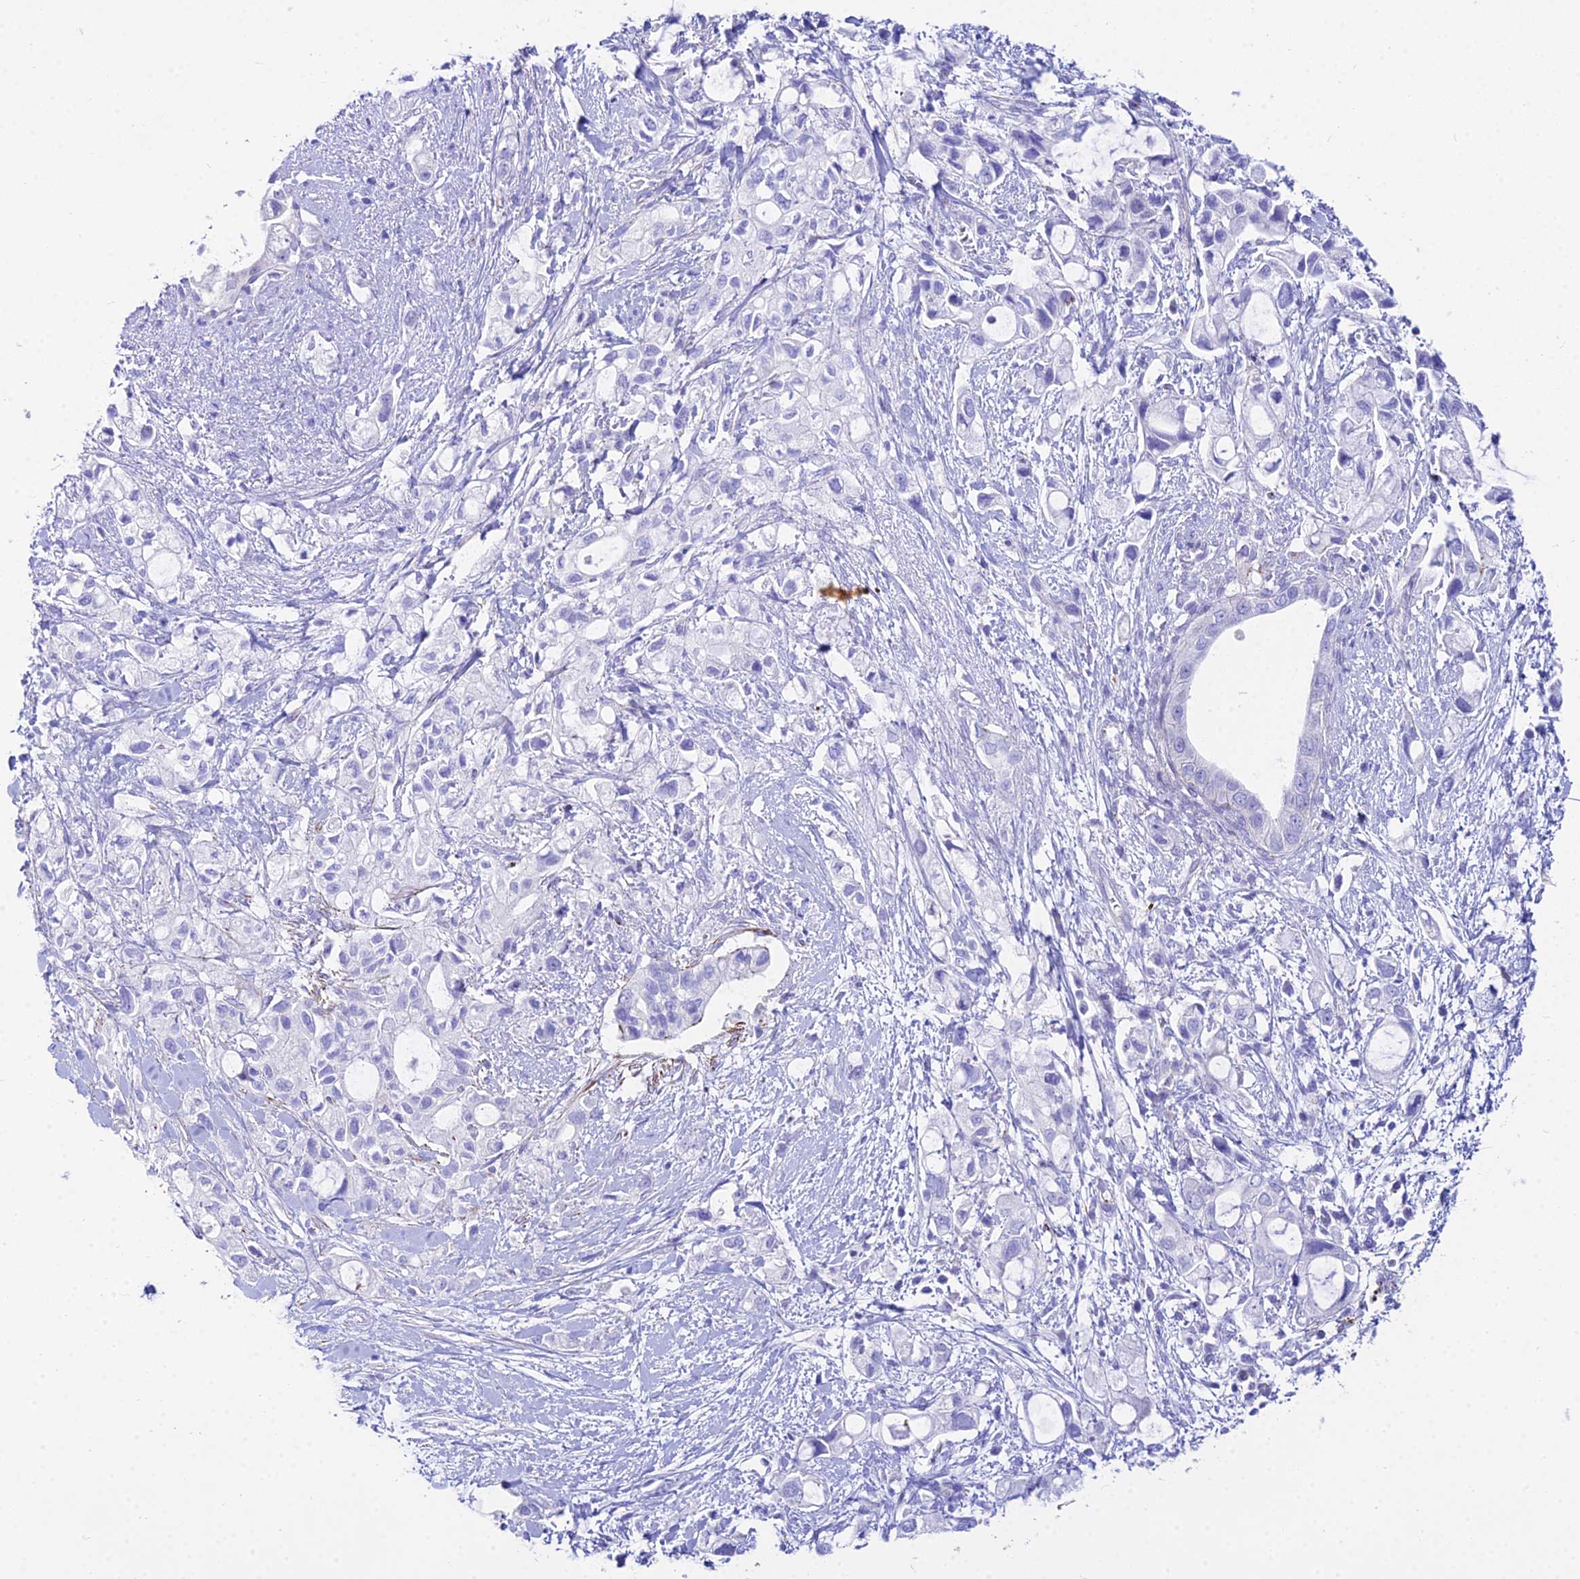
{"staining": {"intensity": "negative", "quantity": "none", "location": "none"}, "tissue": "pancreatic cancer", "cell_type": "Tumor cells", "image_type": "cancer", "snomed": [{"axis": "morphology", "description": "Adenocarcinoma, NOS"}, {"axis": "topography", "description": "Pancreas"}], "caption": "This is an IHC photomicrograph of pancreatic cancer (adenocarcinoma). There is no positivity in tumor cells.", "gene": "DLX1", "patient": {"sex": "female", "age": 56}}